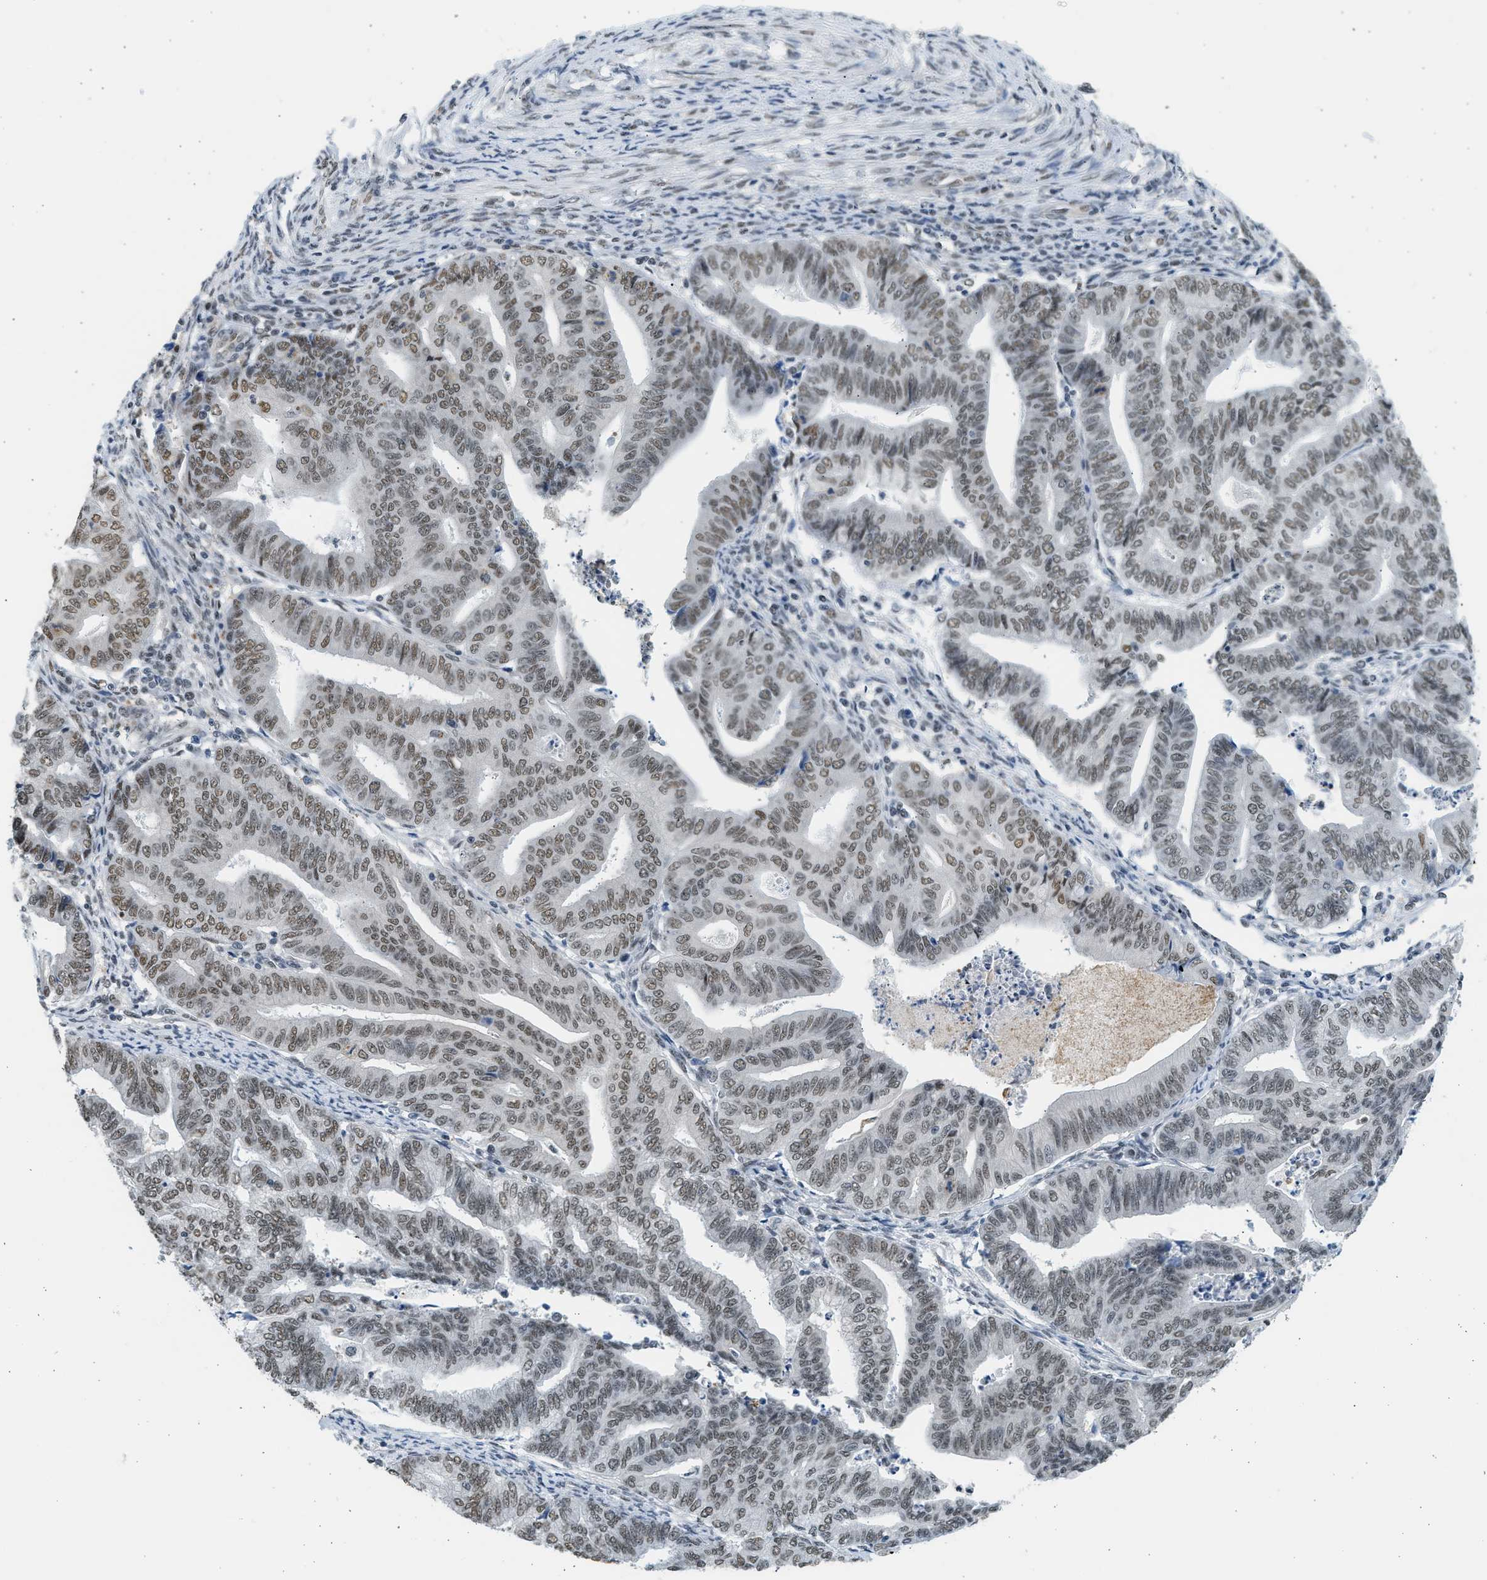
{"staining": {"intensity": "moderate", "quantity": ">75%", "location": "nuclear"}, "tissue": "endometrial cancer", "cell_type": "Tumor cells", "image_type": "cancer", "snomed": [{"axis": "morphology", "description": "Adenocarcinoma, NOS"}, {"axis": "topography", "description": "Endometrium"}], "caption": "Immunohistochemistry micrograph of neoplastic tissue: adenocarcinoma (endometrial) stained using IHC reveals medium levels of moderate protein expression localized specifically in the nuclear of tumor cells, appearing as a nuclear brown color.", "gene": "HIPK1", "patient": {"sex": "female", "age": 79}}